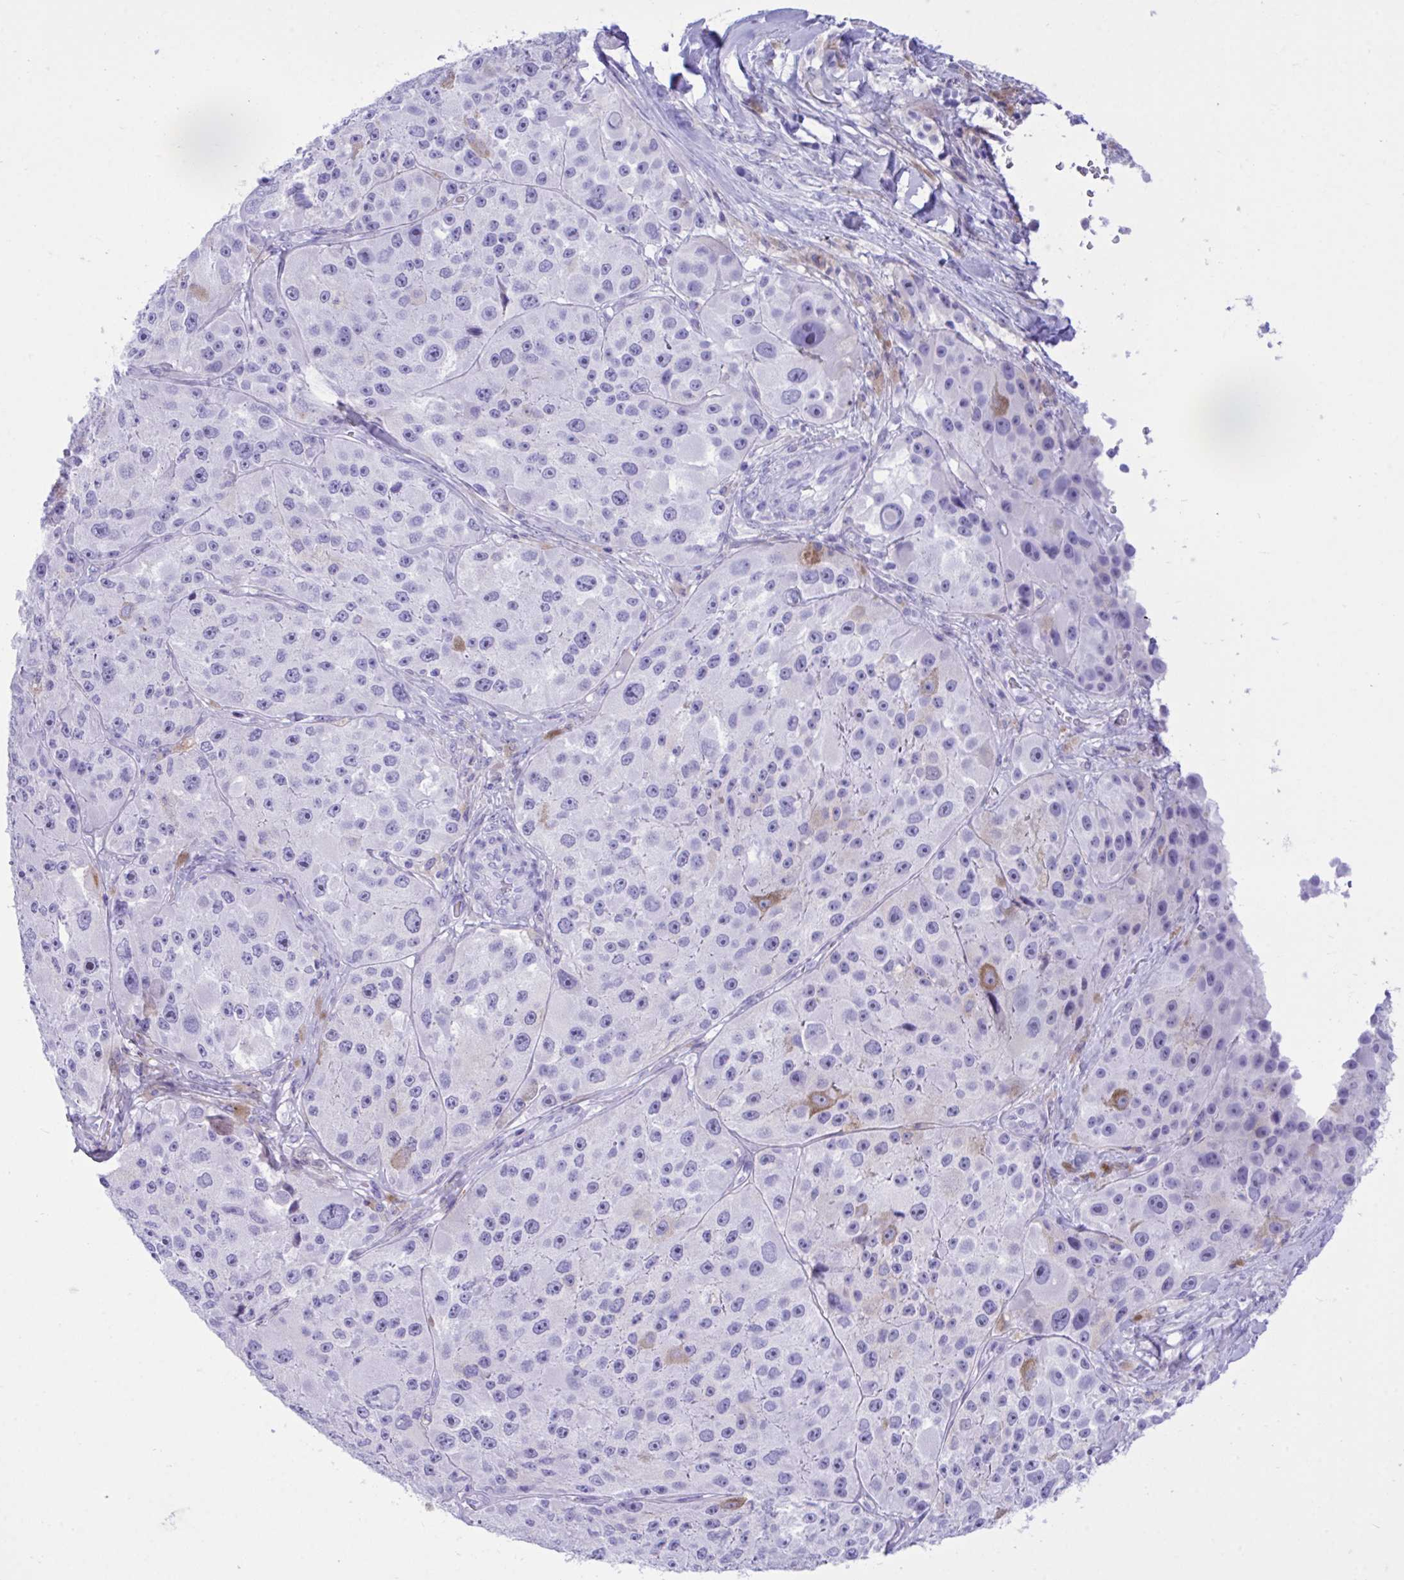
{"staining": {"intensity": "negative", "quantity": "none", "location": "none"}, "tissue": "melanoma", "cell_type": "Tumor cells", "image_type": "cancer", "snomed": [{"axis": "morphology", "description": "Malignant melanoma, Metastatic site"}, {"axis": "topography", "description": "Lymph node"}], "caption": "Immunohistochemical staining of melanoma displays no significant positivity in tumor cells. (Brightfield microscopy of DAB immunohistochemistry (IHC) at high magnification).", "gene": "BEX5", "patient": {"sex": "male", "age": 62}}